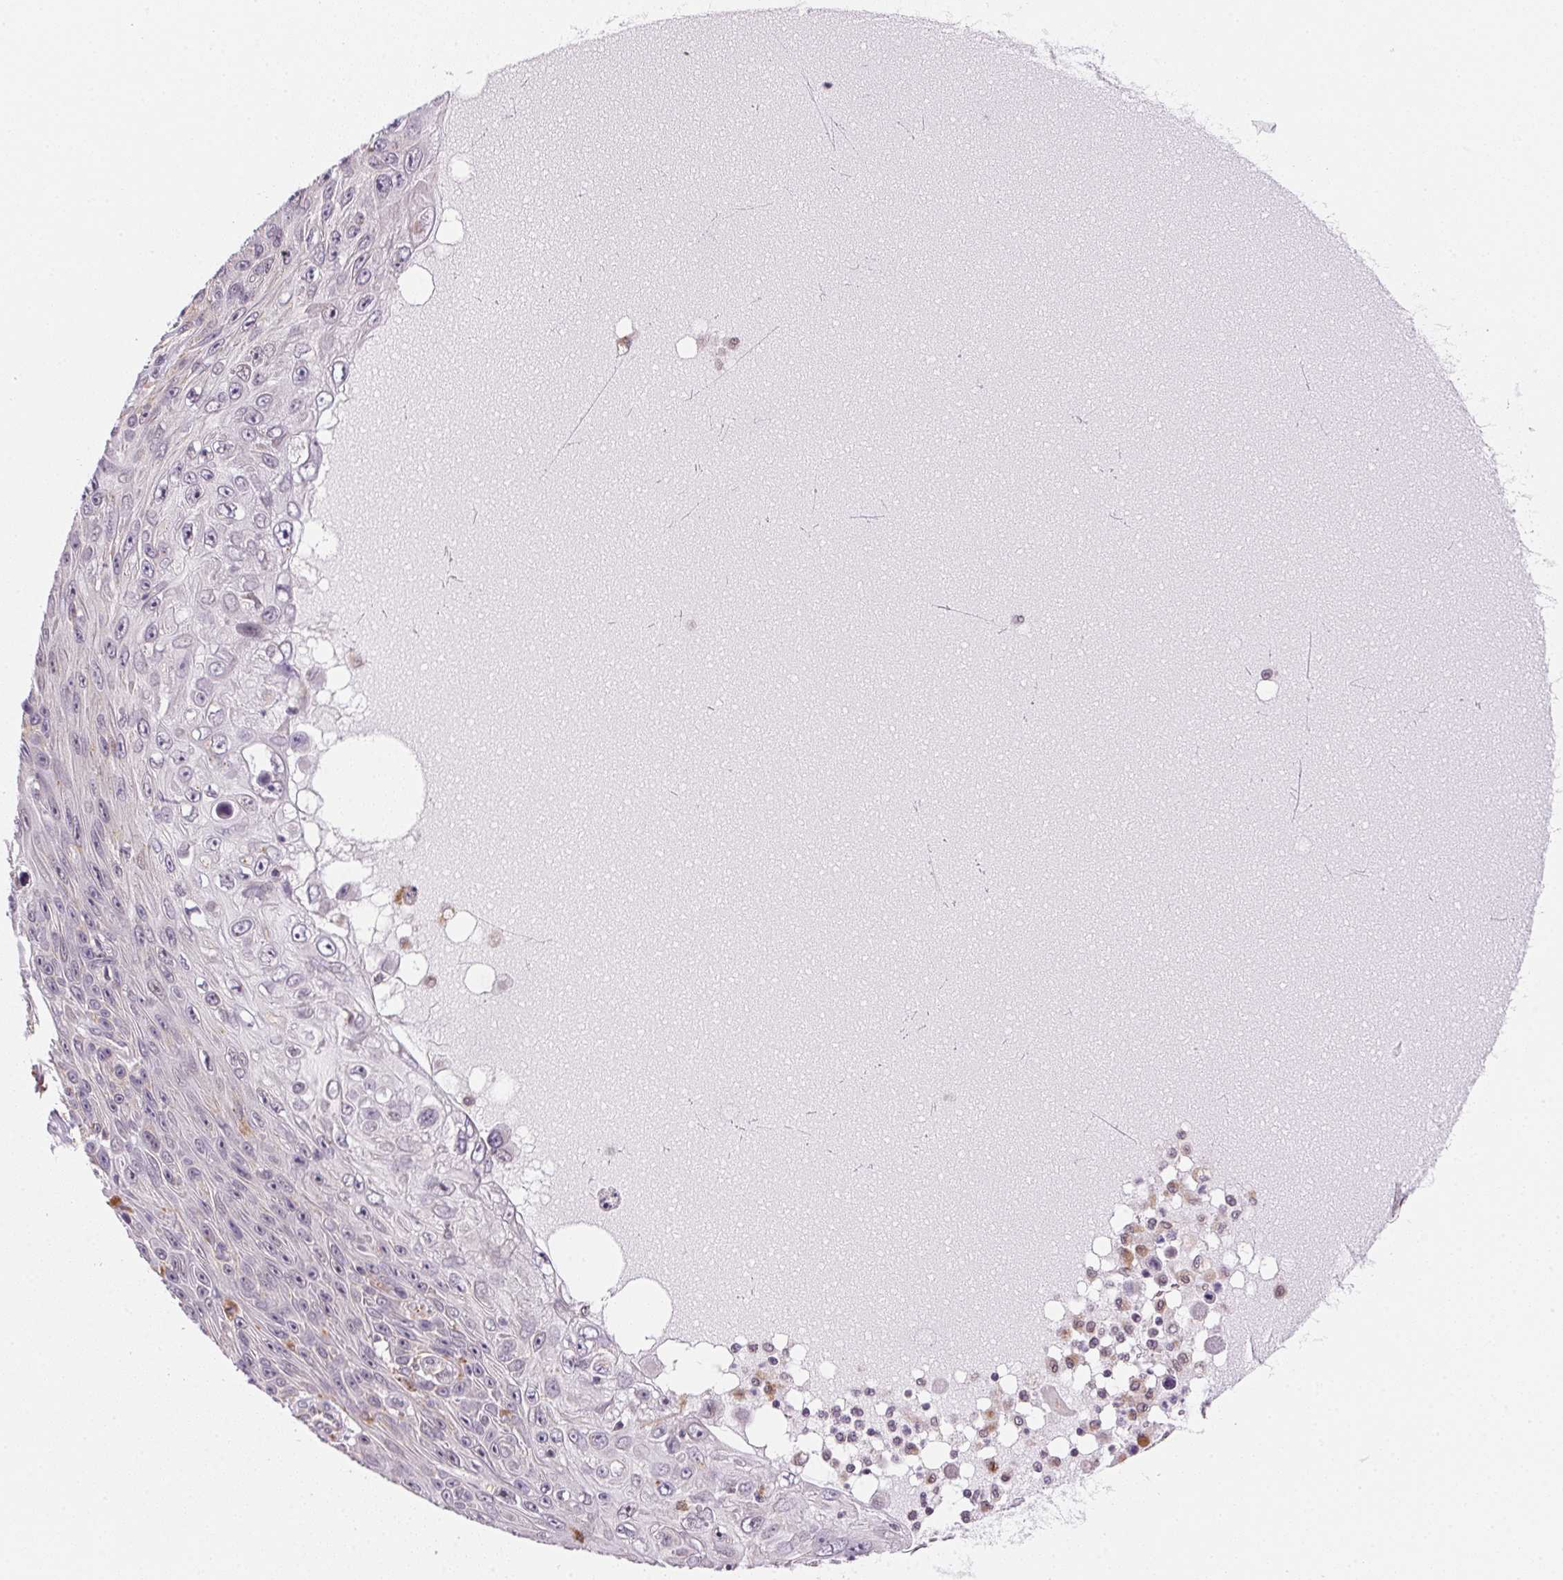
{"staining": {"intensity": "negative", "quantity": "none", "location": "none"}, "tissue": "skin cancer", "cell_type": "Tumor cells", "image_type": "cancer", "snomed": [{"axis": "morphology", "description": "Squamous cell carcinoma, NOS"}, {"axis": "topography", "description": "Skin"}], "caption": "Immunohistochemistry (IHC) image of human skin squamous cell carcinoma stained for a protein (brown), which exhibits no expression in tumor cells.", "gene": "METTL13", "patient": {"sex": "male", "age": 82}}